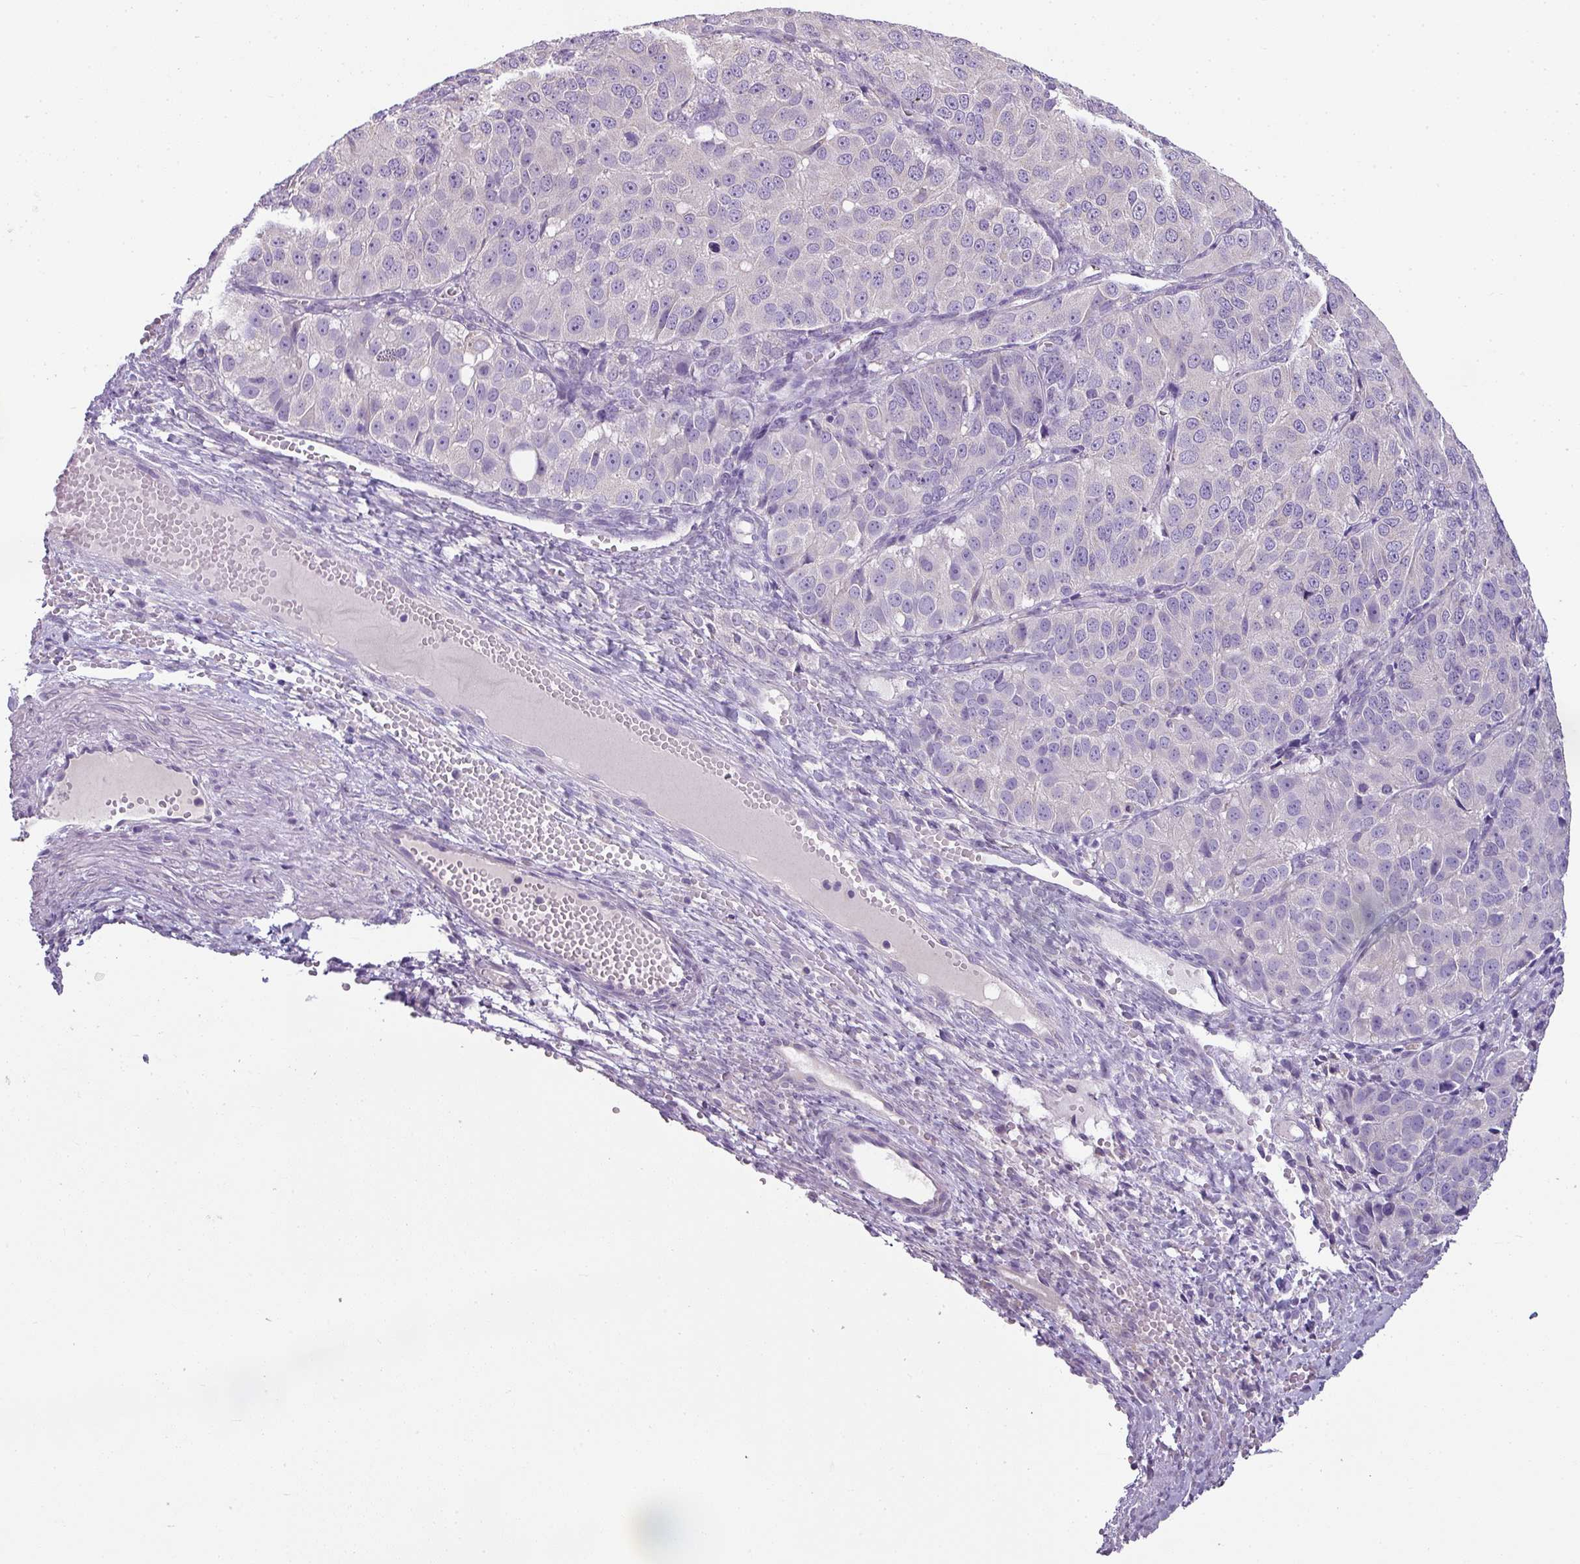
{"staining": {"intensity": "negative", "quantity": "none", "location": "none"}, "tissue": "ovarian cancer", "cell_type": "Tumor cells", "image_type": "cancer", "snomed": [{"axis": "morphology", "description": "Carcinoma, endometroid"}, {"axis": "topography", "description": "Ovary"}], "caption": "DAB immunohistochemical staining of ovarian cancer demonstrates no significant positivity in tumor cells.", "gene": "PALS2", "patient": {"sex": "female", "age": 51}}